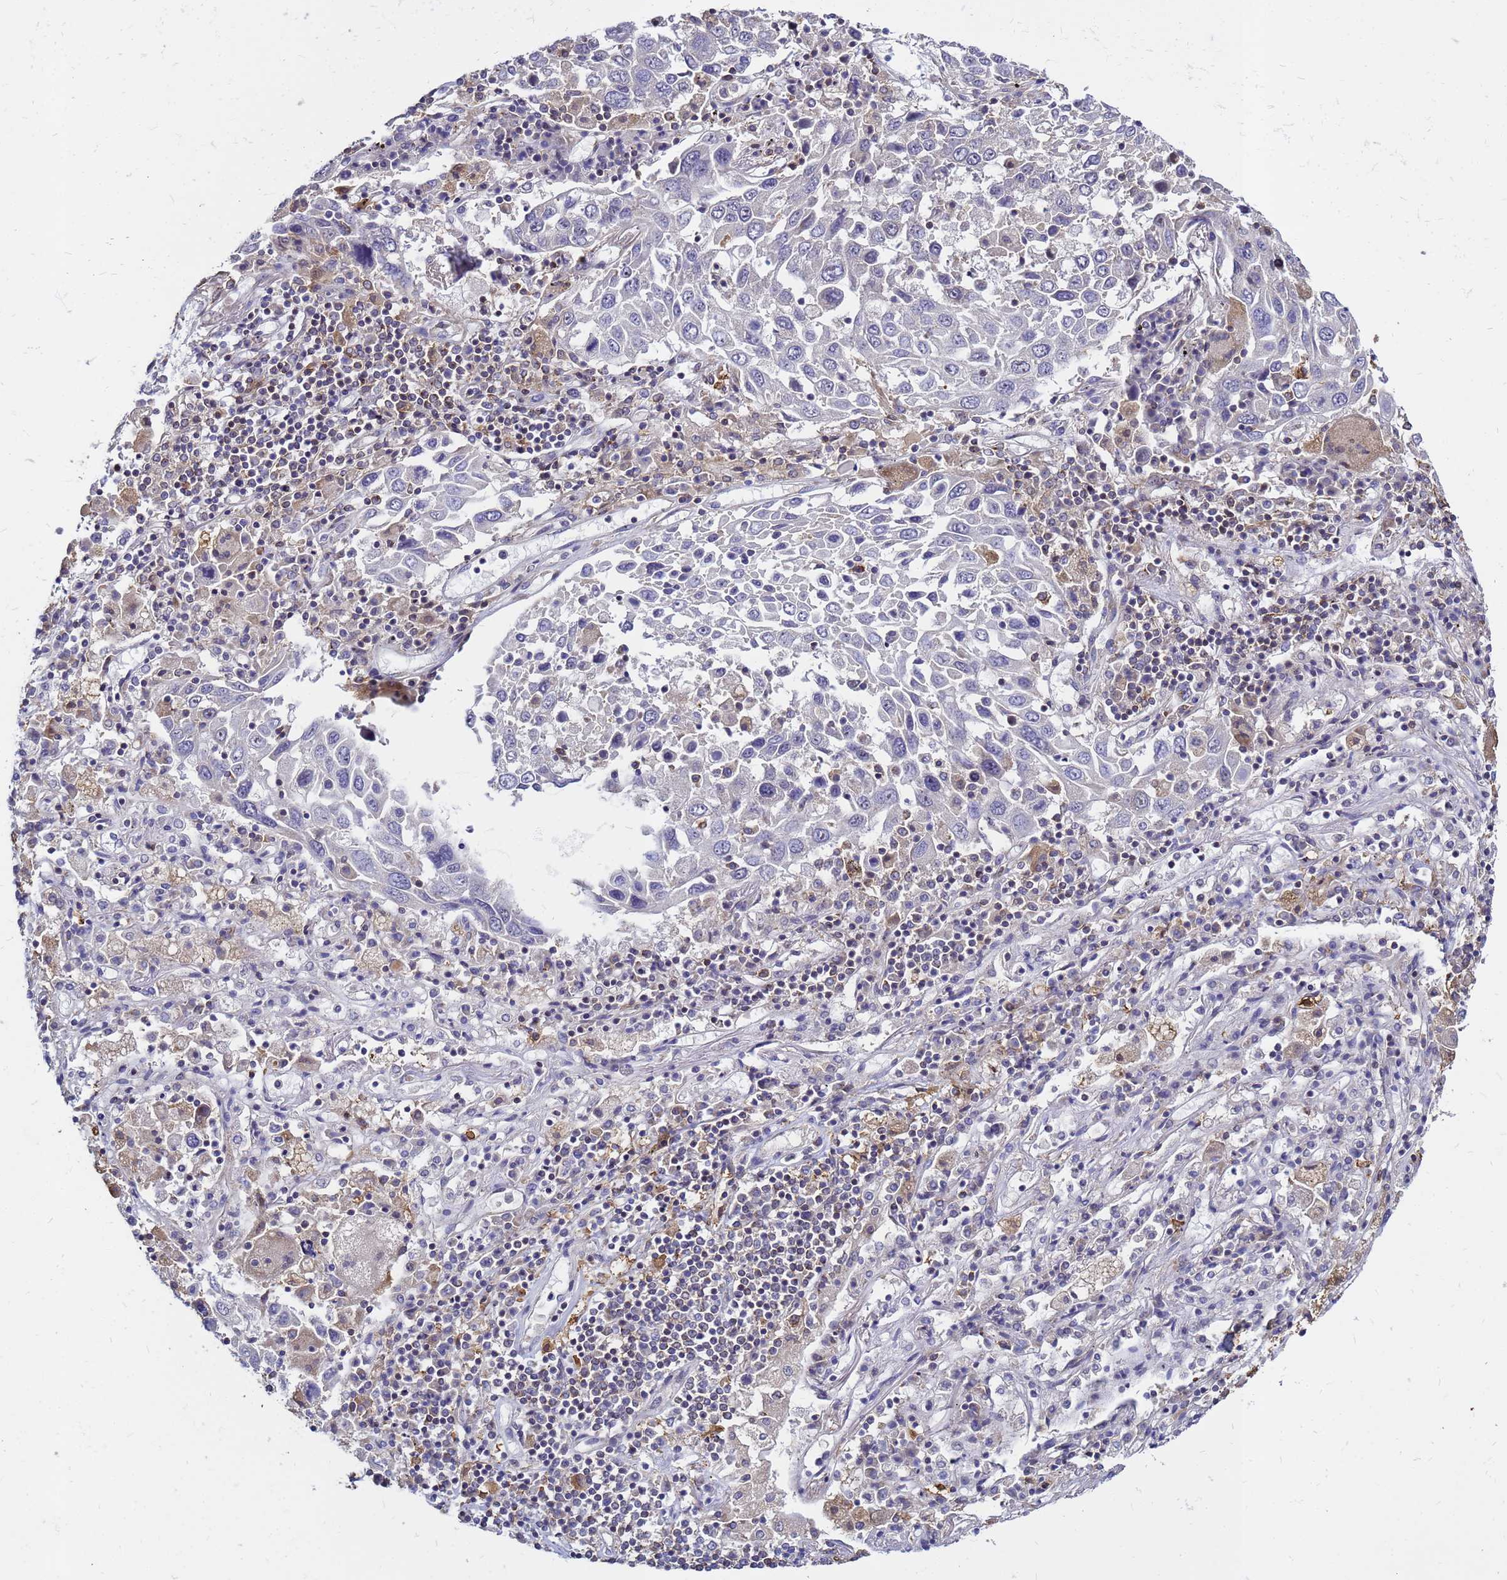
{"staining": {"intensity": "negative", "quantity": "none", "location": "none"}, "tissue": "lung cancer", "cell_type": "Tumor cells", "image_type": "cancer", "snomed": [{"axis": "morphology", "description": "Squamous cell carcinoma, NOS"}, {"axis": "topography", "description": "Lung"}], "caption": "Immunohistochemical staining of lung cancer shows no significant expression in tumor cells. (DAB immunohistochemistry (IHC) with hematoxylin counter stain).", "gene": "MOB2", "patient": {"sex": "male", "age": 65}}